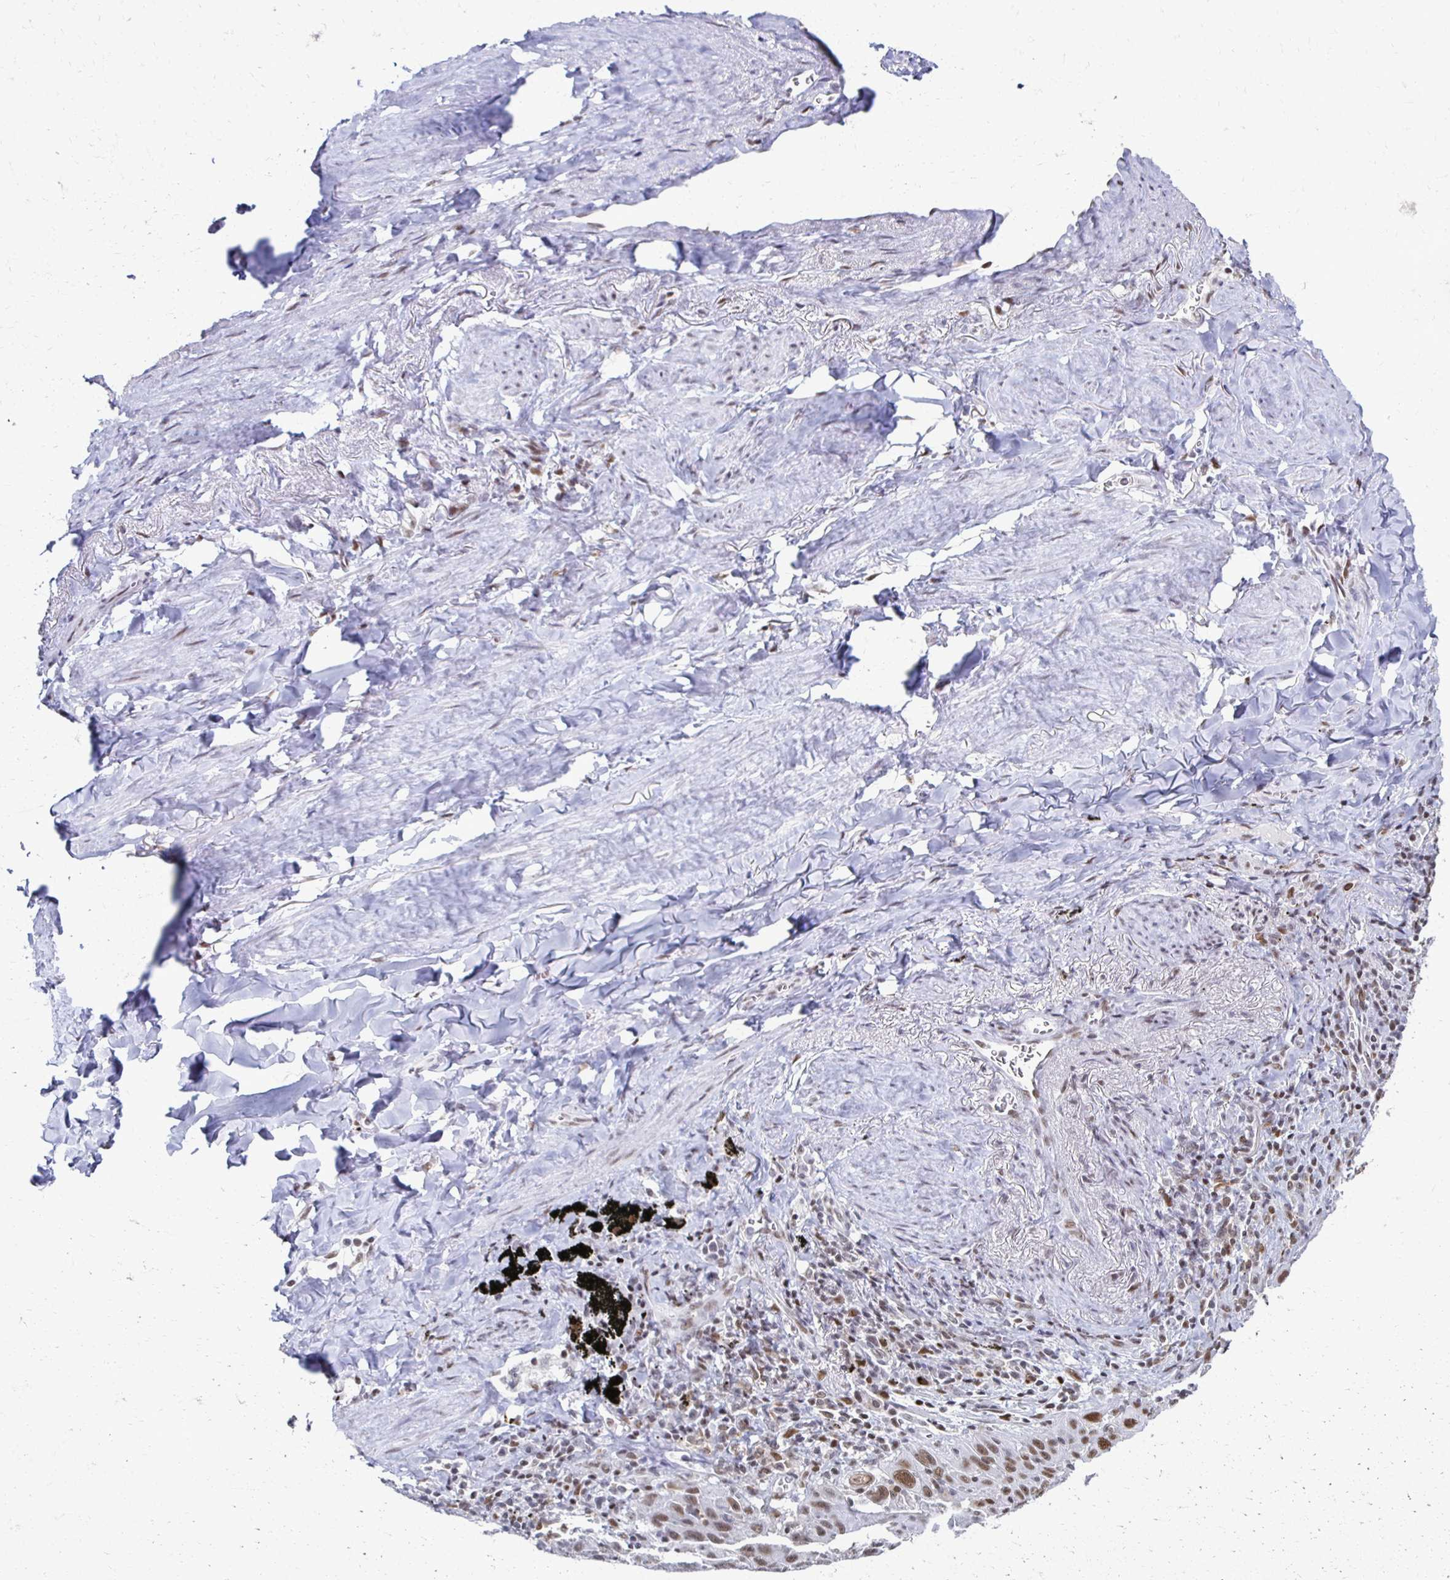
{"staining": {"intensity": "weak", "quantity": ">75%", "location": "nuclear"}, "tissue": "lung cancer", "cell_type": "Tumor cells", "image_type": "cancer", "snomed": [{"axis": "morphology", "description": "Squamous cell carcinoma, NOS"}, {"axis": "morphology", "description": "Squamous cell carcinoma, metastatic, NOS"}, {"axis": "topography", "description": "Lymph node"}, {"axis": "topography", "description": "Lung"}], "caption": "Immunohistochemical staining of human metastatic squamous cell carcinoma (lung) demonstrates weak nuclear protein expression in approximately >75% of tumor cells. (DAB = brown stain, brightfield microscopy at high magnification).", "gene": "IRF7", "patient": {"sex": "female", "age": 62}}